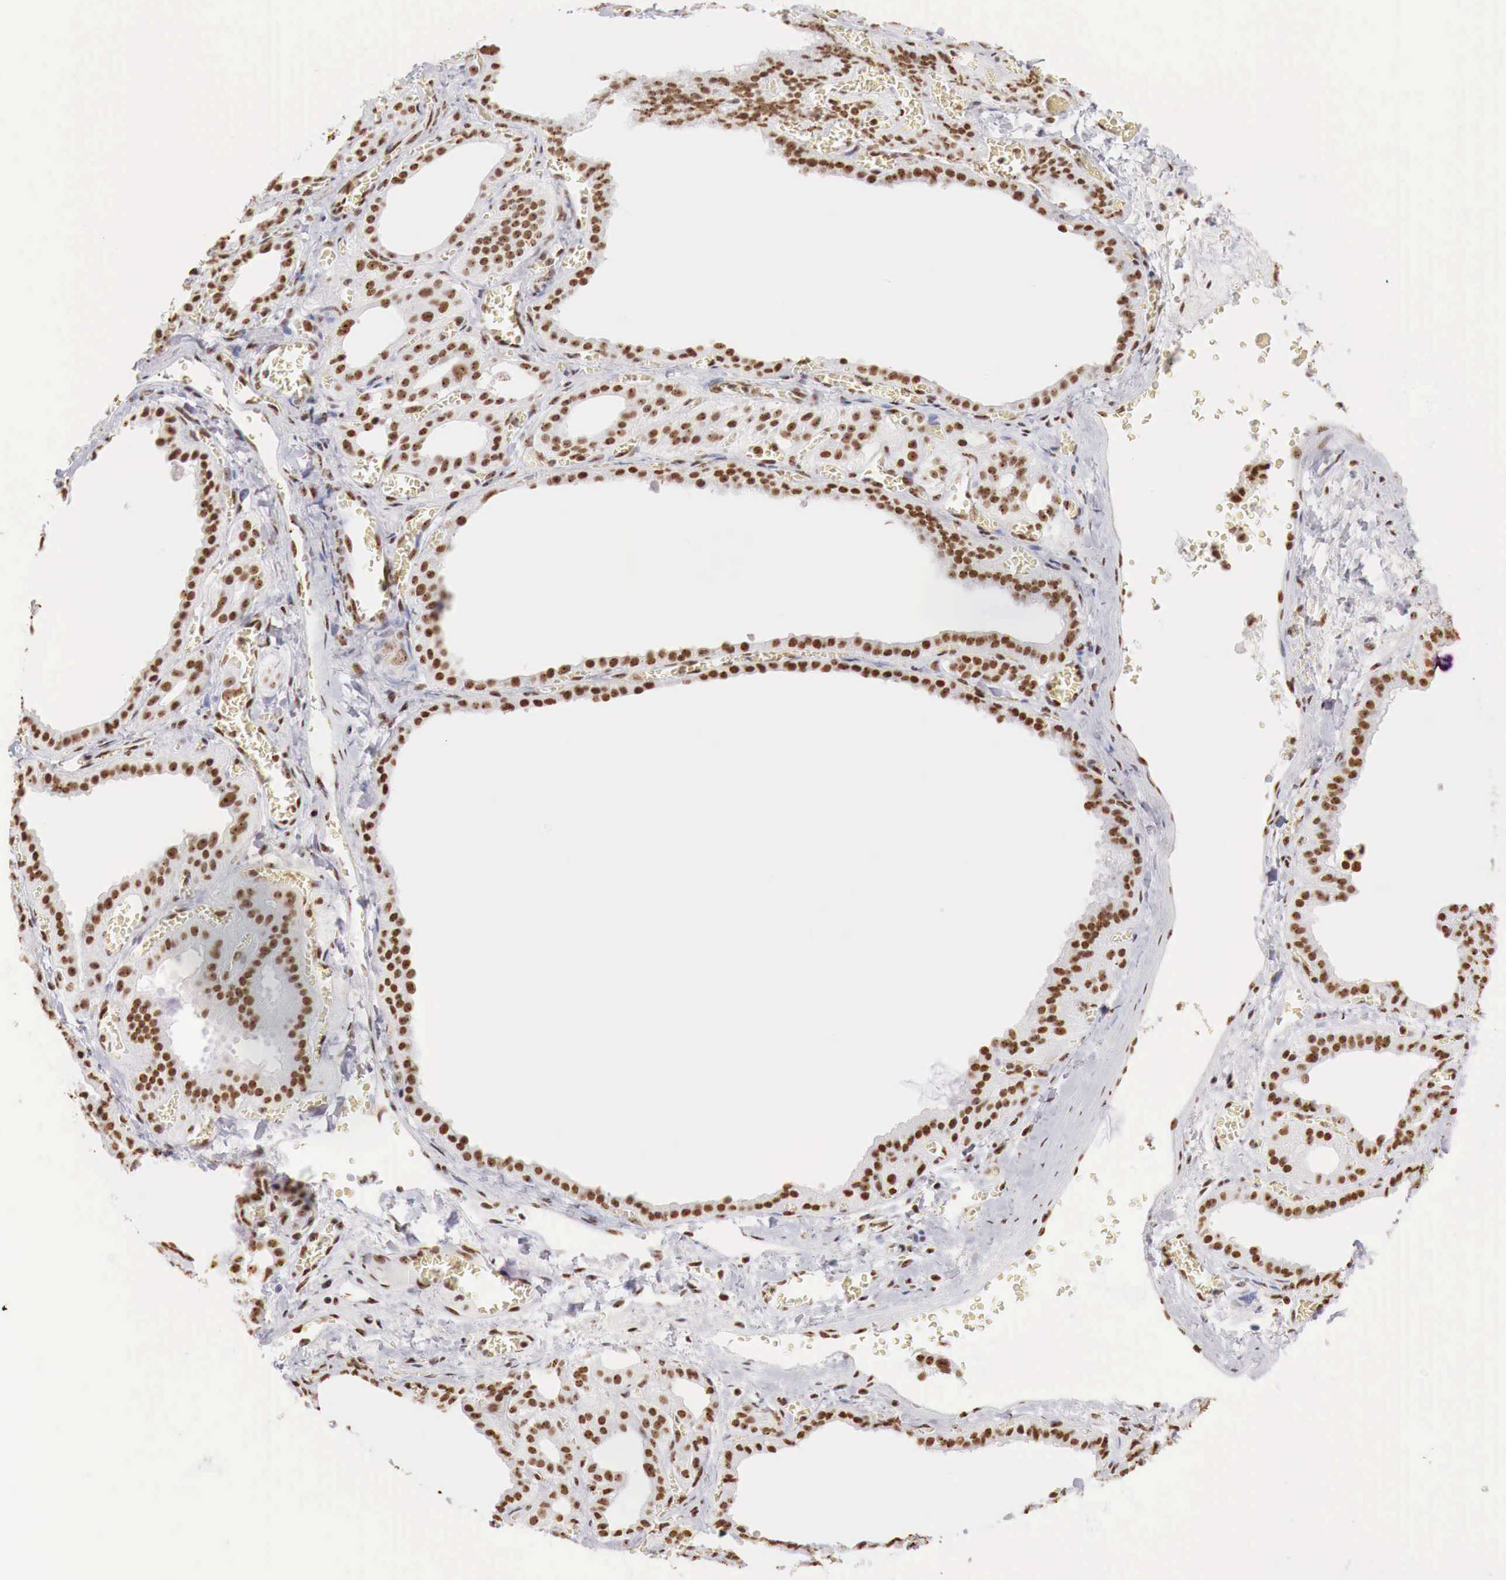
{"staining": {"intensity": "strong", "quantity": ">75%", "location": "nuclear"}, "tissue": "thyroid gland", "cell_type": "Glandular cells", "image_type": "normal", "snomed": [{"axis": "morphology", "description": "Normal tissue, NOS"}, {"axis": "topography", "description": "Thyroid gland"}], "caption": "This image shows immunohistochemistry (IHC) staining of unremarkable thyroid gland, with high strong nuclear staining in about >75% of glandular cells.", "gene": "DKC1", "patient": {"sex": "female", "age": 55}}